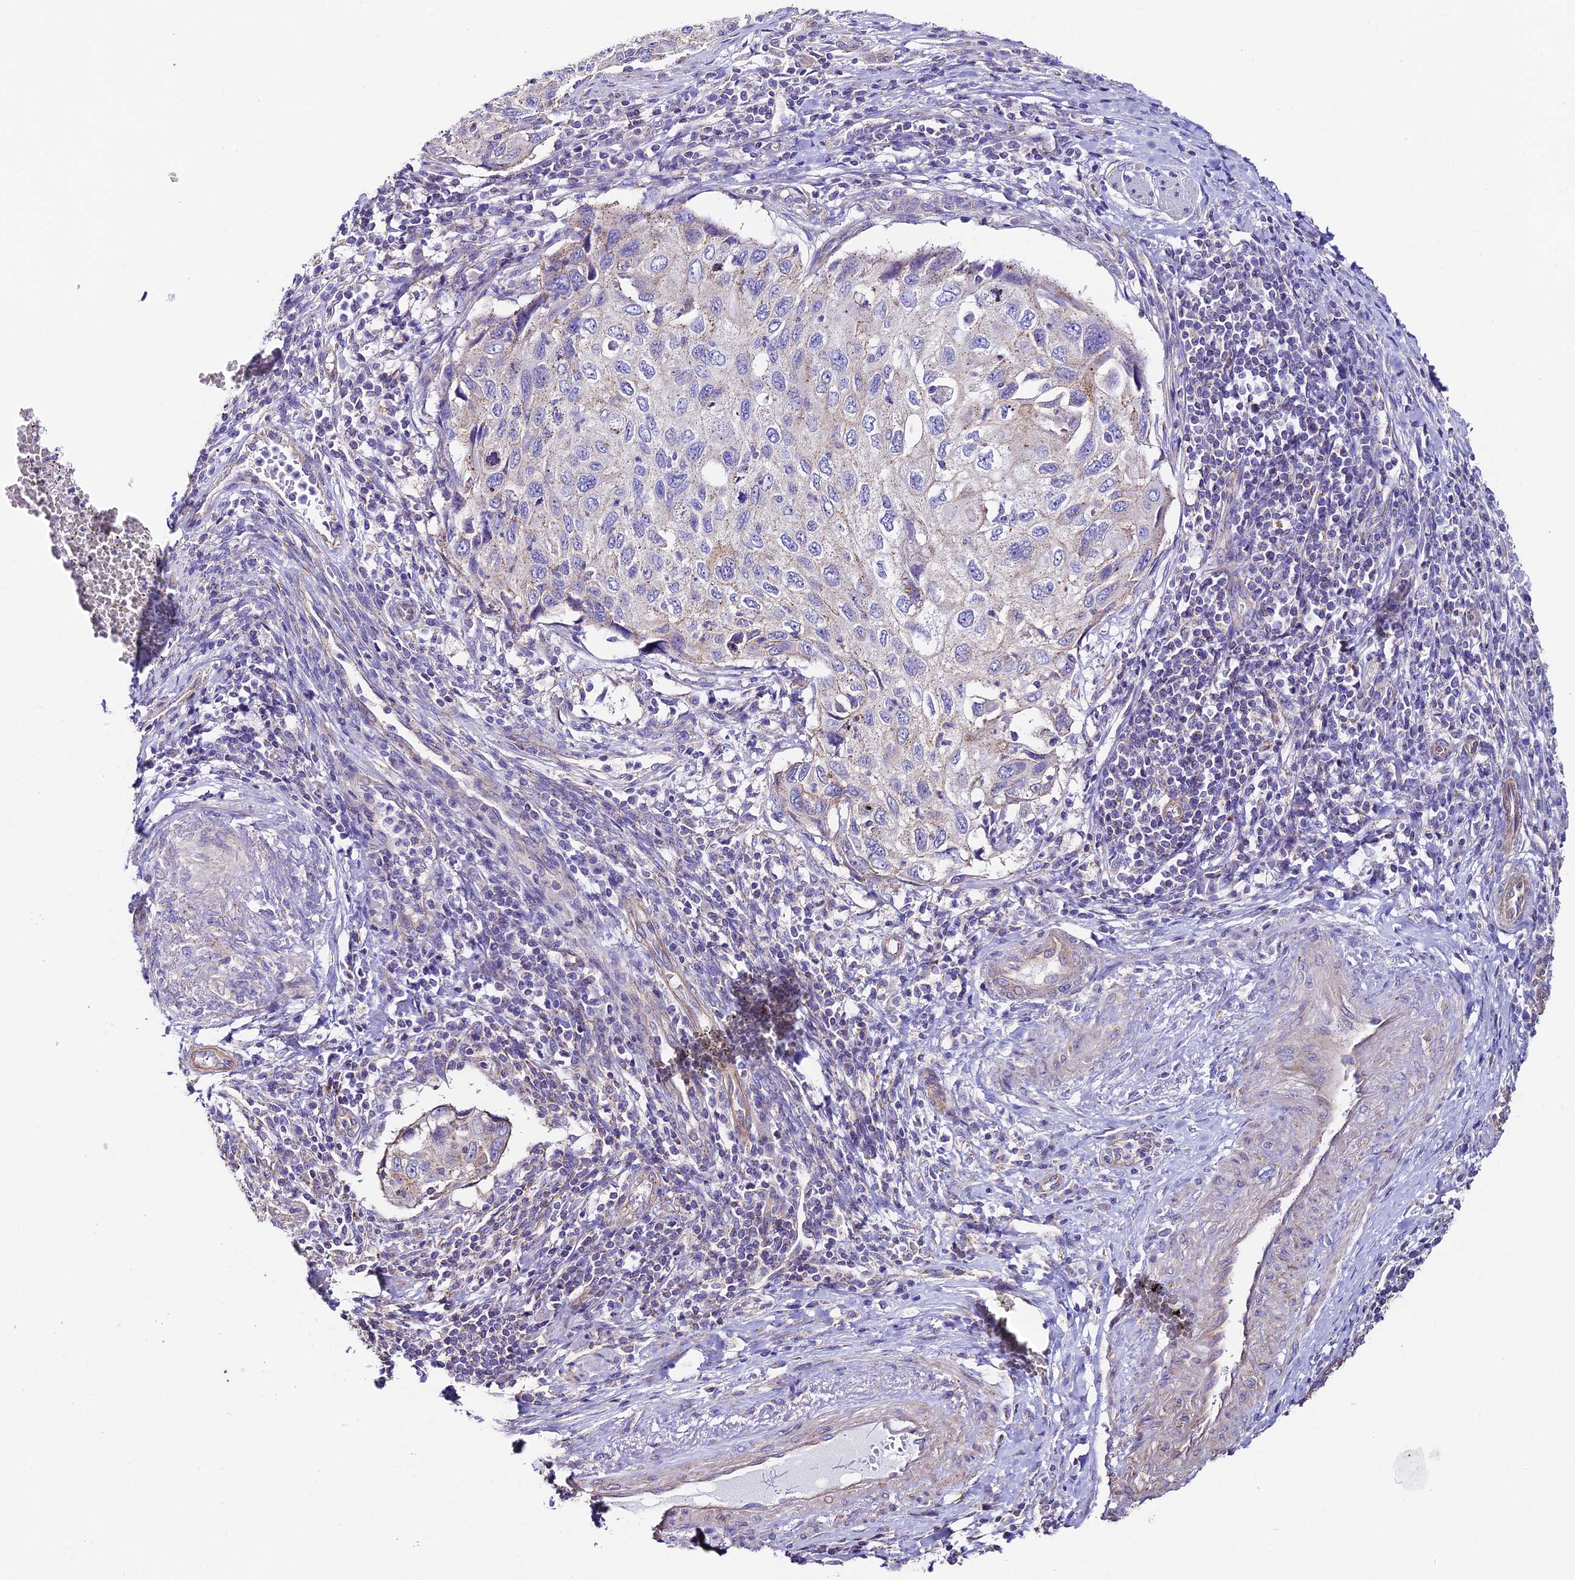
{"staining": {"intensity": "weak", "quantity": "<25%", "location": "cytoplasmic/membranous"}, "tissue": "cervical cancer", "cell_type": "Tumor cells", "image_type": "cancer", "snomed": [{"axis": "morphology", "description": "Squamous cell carcinoma, NOS"}, {"axis": "topography", "description": "Cervix"}], "caption": "Tumor cells show no significant expression in cervical cancer. (Stains: DAB (3,3'-diaminobenzidine) IHC with hematoxylin counter stain, Microscopy: brightfield microscopy at high magnification).", "gene": "QRFP", "patient": {"sex": "female", "age": 70}}